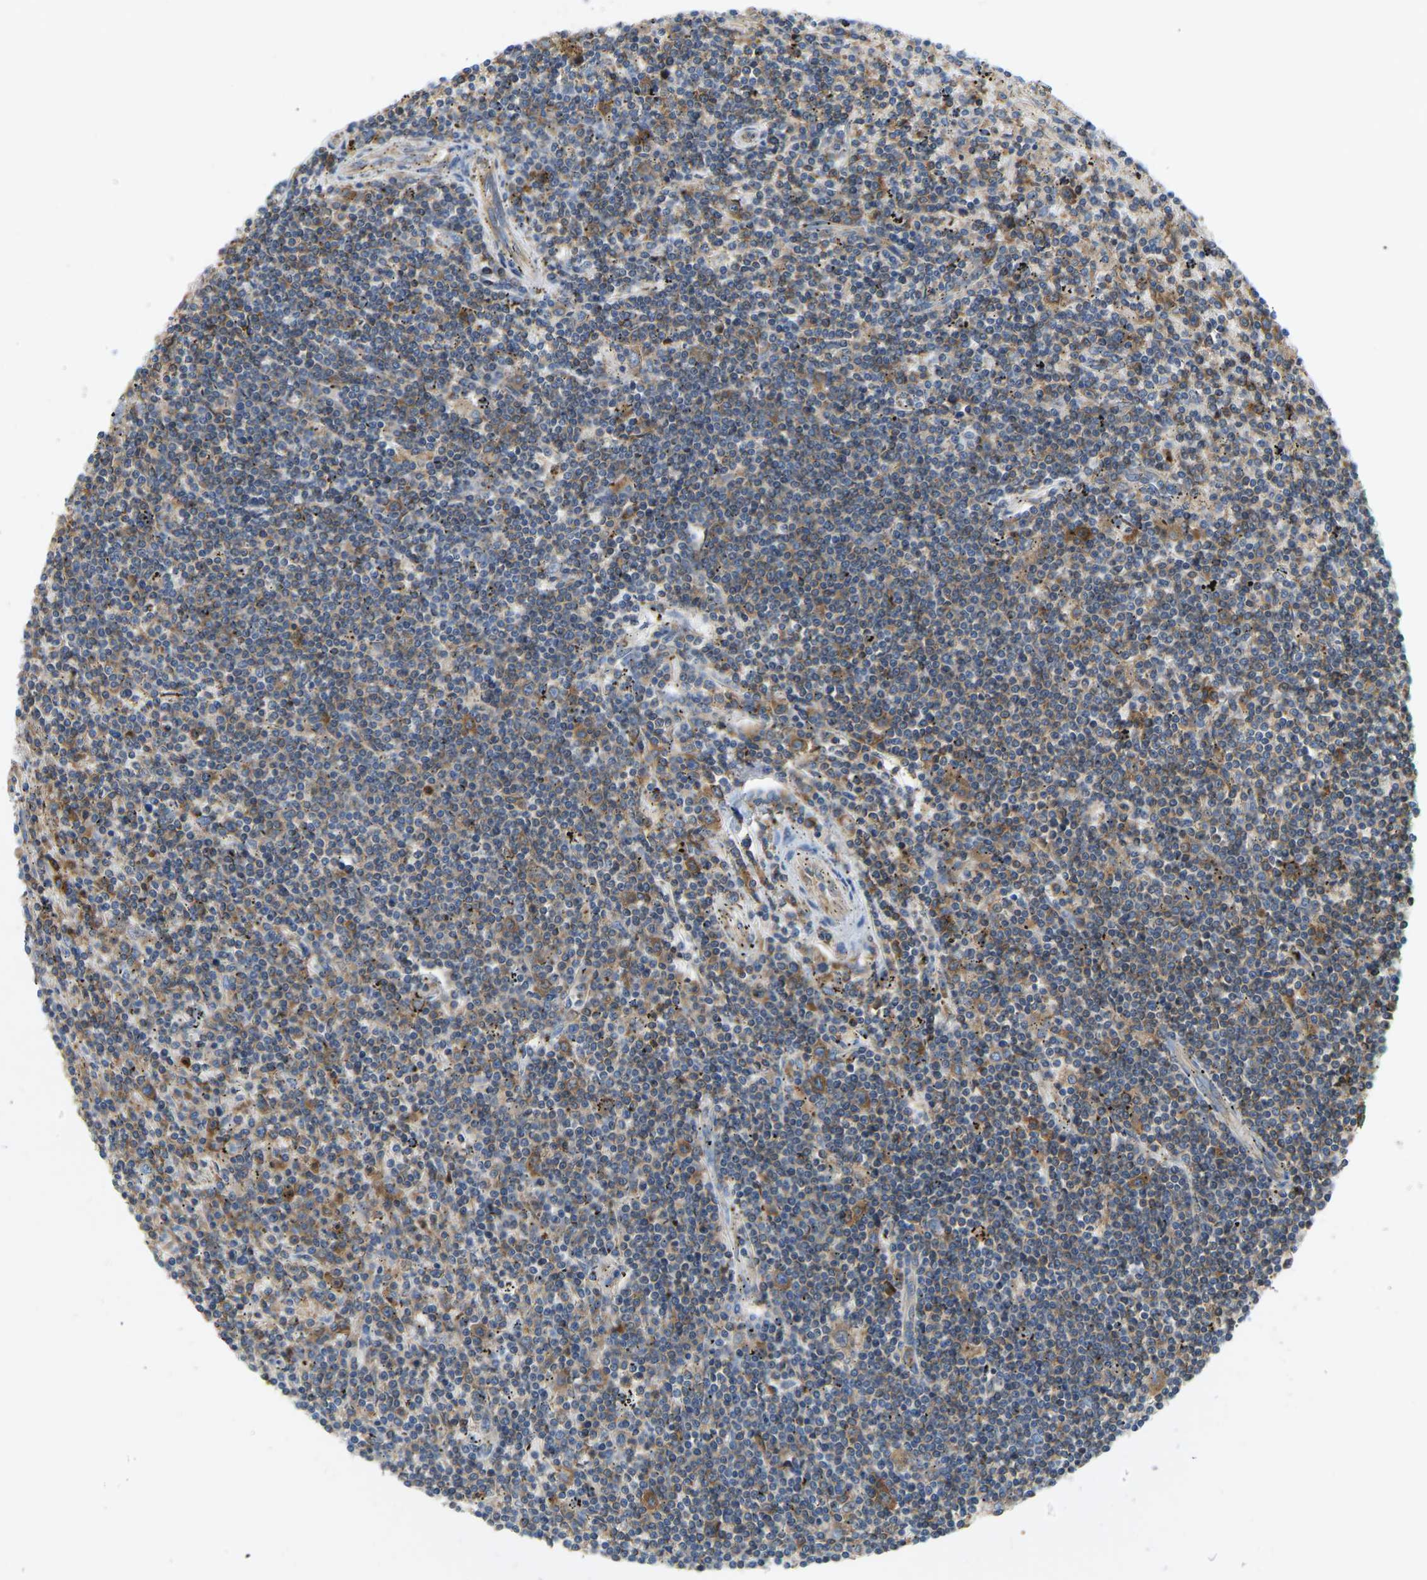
{"staining": {"intensity": "moderate", "quantity": "25%-75%", "location": "cytoplasmic/membranous"}, "tissue": "lymphoma", "cell_type": "Tumor cells", "image_type": "cancer", "snomed": [{"axis": "morphology", "description": "Malignant lymphoma, non-Hodgkin's type, Low grade"}, {"axis": "topography", "description": "Spleen"}], "caption": "Lymphoma stained for a protein (brown) shows moderate cytoplasmic/membranous positive staining in about 25%-75% of tumor cells.", "gene": "RPS6KB2", "patient": {"sex": "male", "age": 76}}